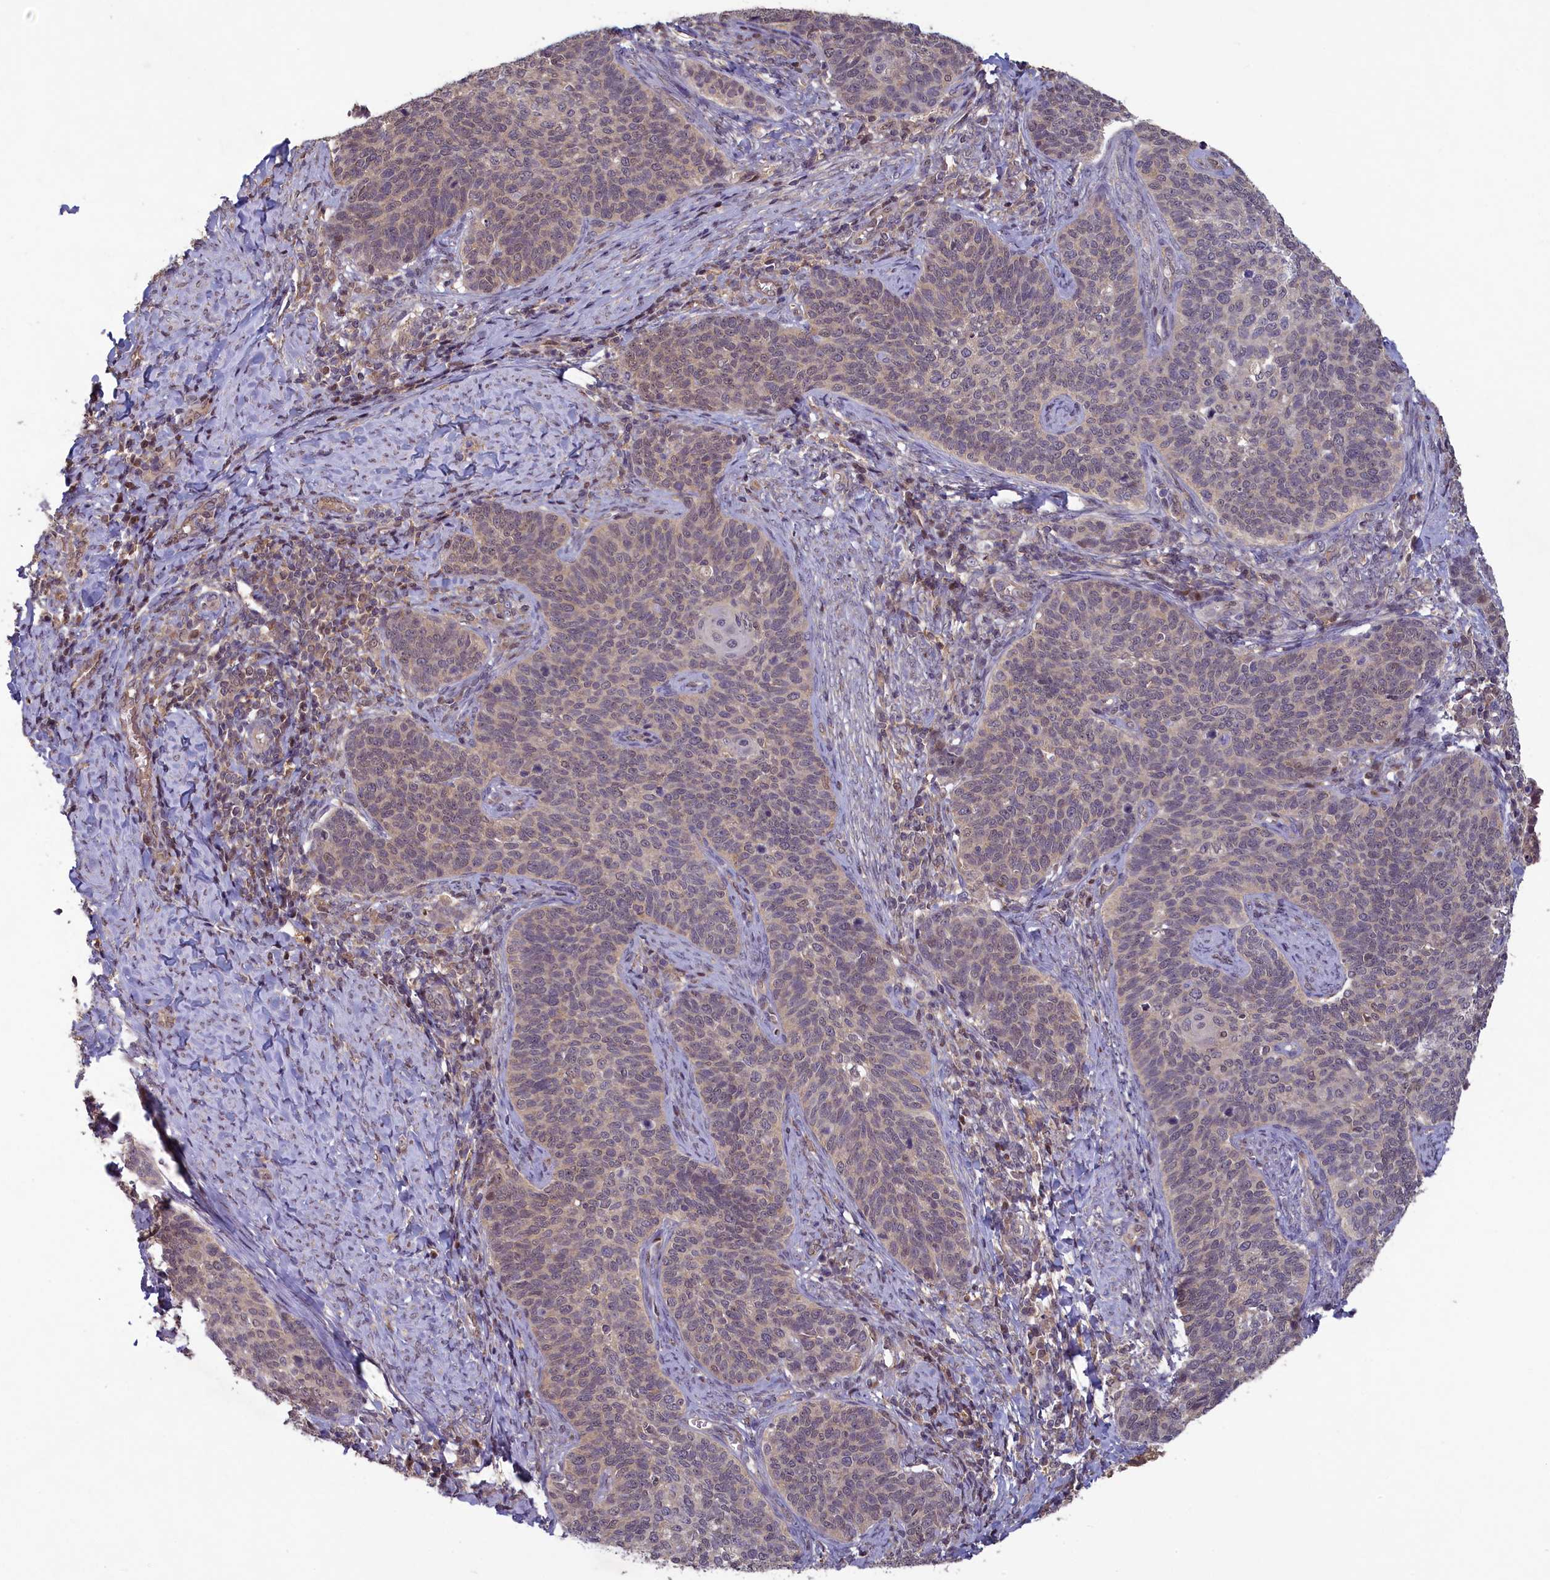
{"staining": {"intensity": "weak", "quantity": "<25%", "location": "nuclear"}, "tissue": "cervical cancer", "cell_type": "Tumor cells", "image_type": "cancer", "snomed": [{"axis": "morphology", "description": "Normal tissue, NOS"}, {"axis": "morphology", "description": "Squamous cell carcinoma, NOS"}, {"axis": "topography", "description": "Cervix"}], "caption": "This image is of squamous cell carcinoma (cervical) stained with immunohistochemistry (IHC) to label a protein in brown with the nuclei are counter-stained blue. There is no expression in tumor cells.", "gene": "NUBP1", "patient": {"sex": "female", "age": 39}}